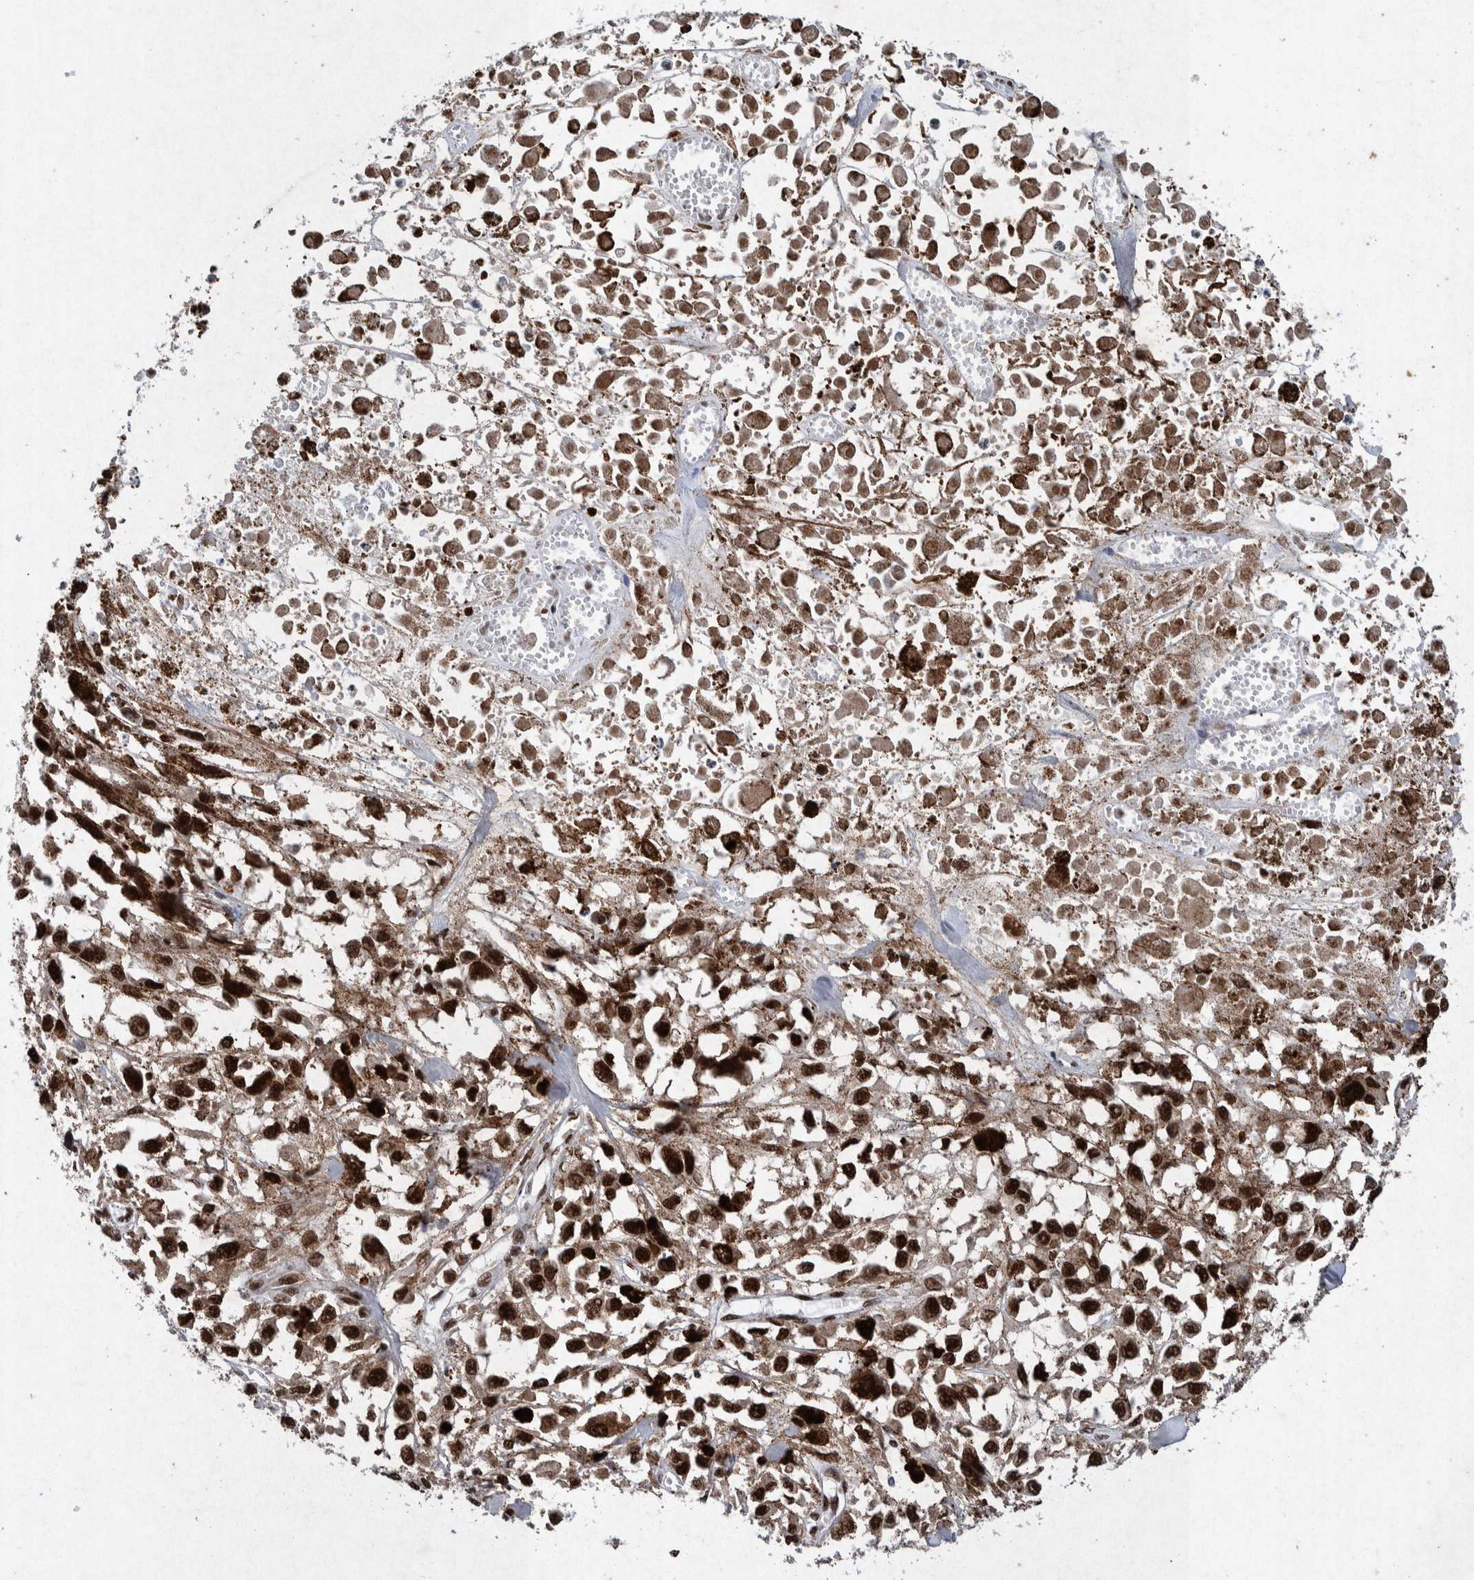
{"staining": {"intensity": "strong", "quantity": ">75%", "location": "nuclear"}, "tissue": "melanoma", "cell_type": "Tumor cells", "image_type": "cancer", "snomed": [{"axis": "morphology", "description": "Malignant melanoma, Metastatic site"}, {"axis": "topography", "description": "Lymph node"}], "caption": "This micrograph shows melanoma stained with immunohistochemistry to label a protein in brown. The nuclear of tumor cells show strong positivity for the protein. Nuclei are counter-stained blue.", "gene": "TAF10", "patient": {"sex": "male", "age": 59}}